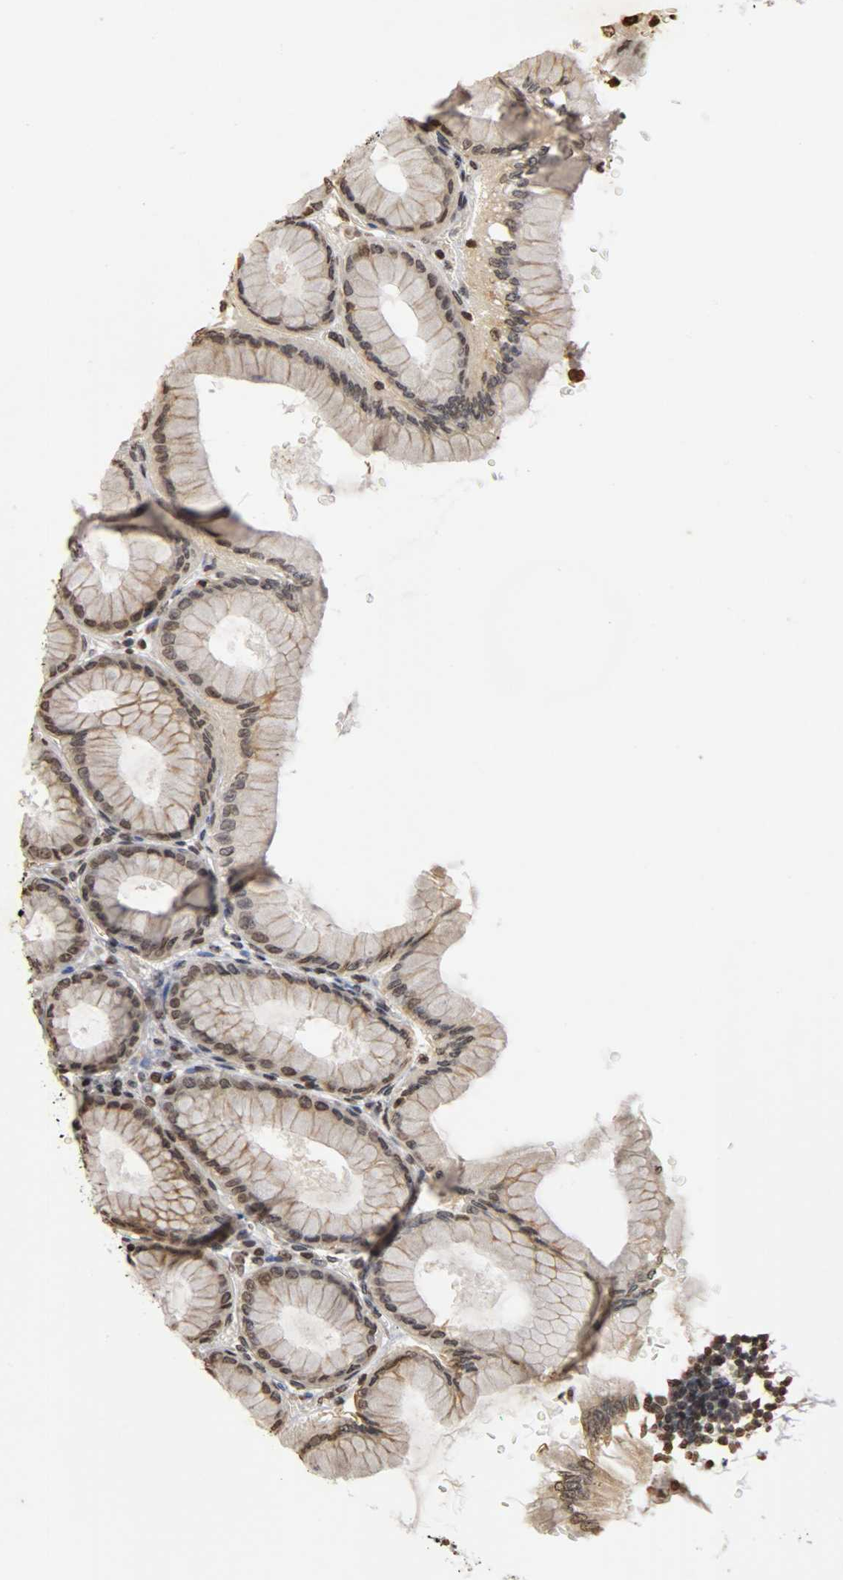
{"staining": {"intensity": "moderate", "quantity": ">75%", "location": "cytoplasmic/membranous,nuclear"}, "tissue": "stomach", "cell_type": "Glandular cells", "image_type": "normal", "snomed": [{"axis": "morphology", "description": "Normal tissue, NOS"}, {"axis": "topography", "description": "Stomach, upper"}], "caption": "Unremarkable stomach was stained to show a protein in brown. There is medium levels of moderate cytoplasmic/membranous,nuclear expression in about >75% of glandular cells. The protein of interest is shown in brown color, while the nuclei are stained blue.", "gene": "ERCC2", "patient": {"sex": "female", "age": 56}}